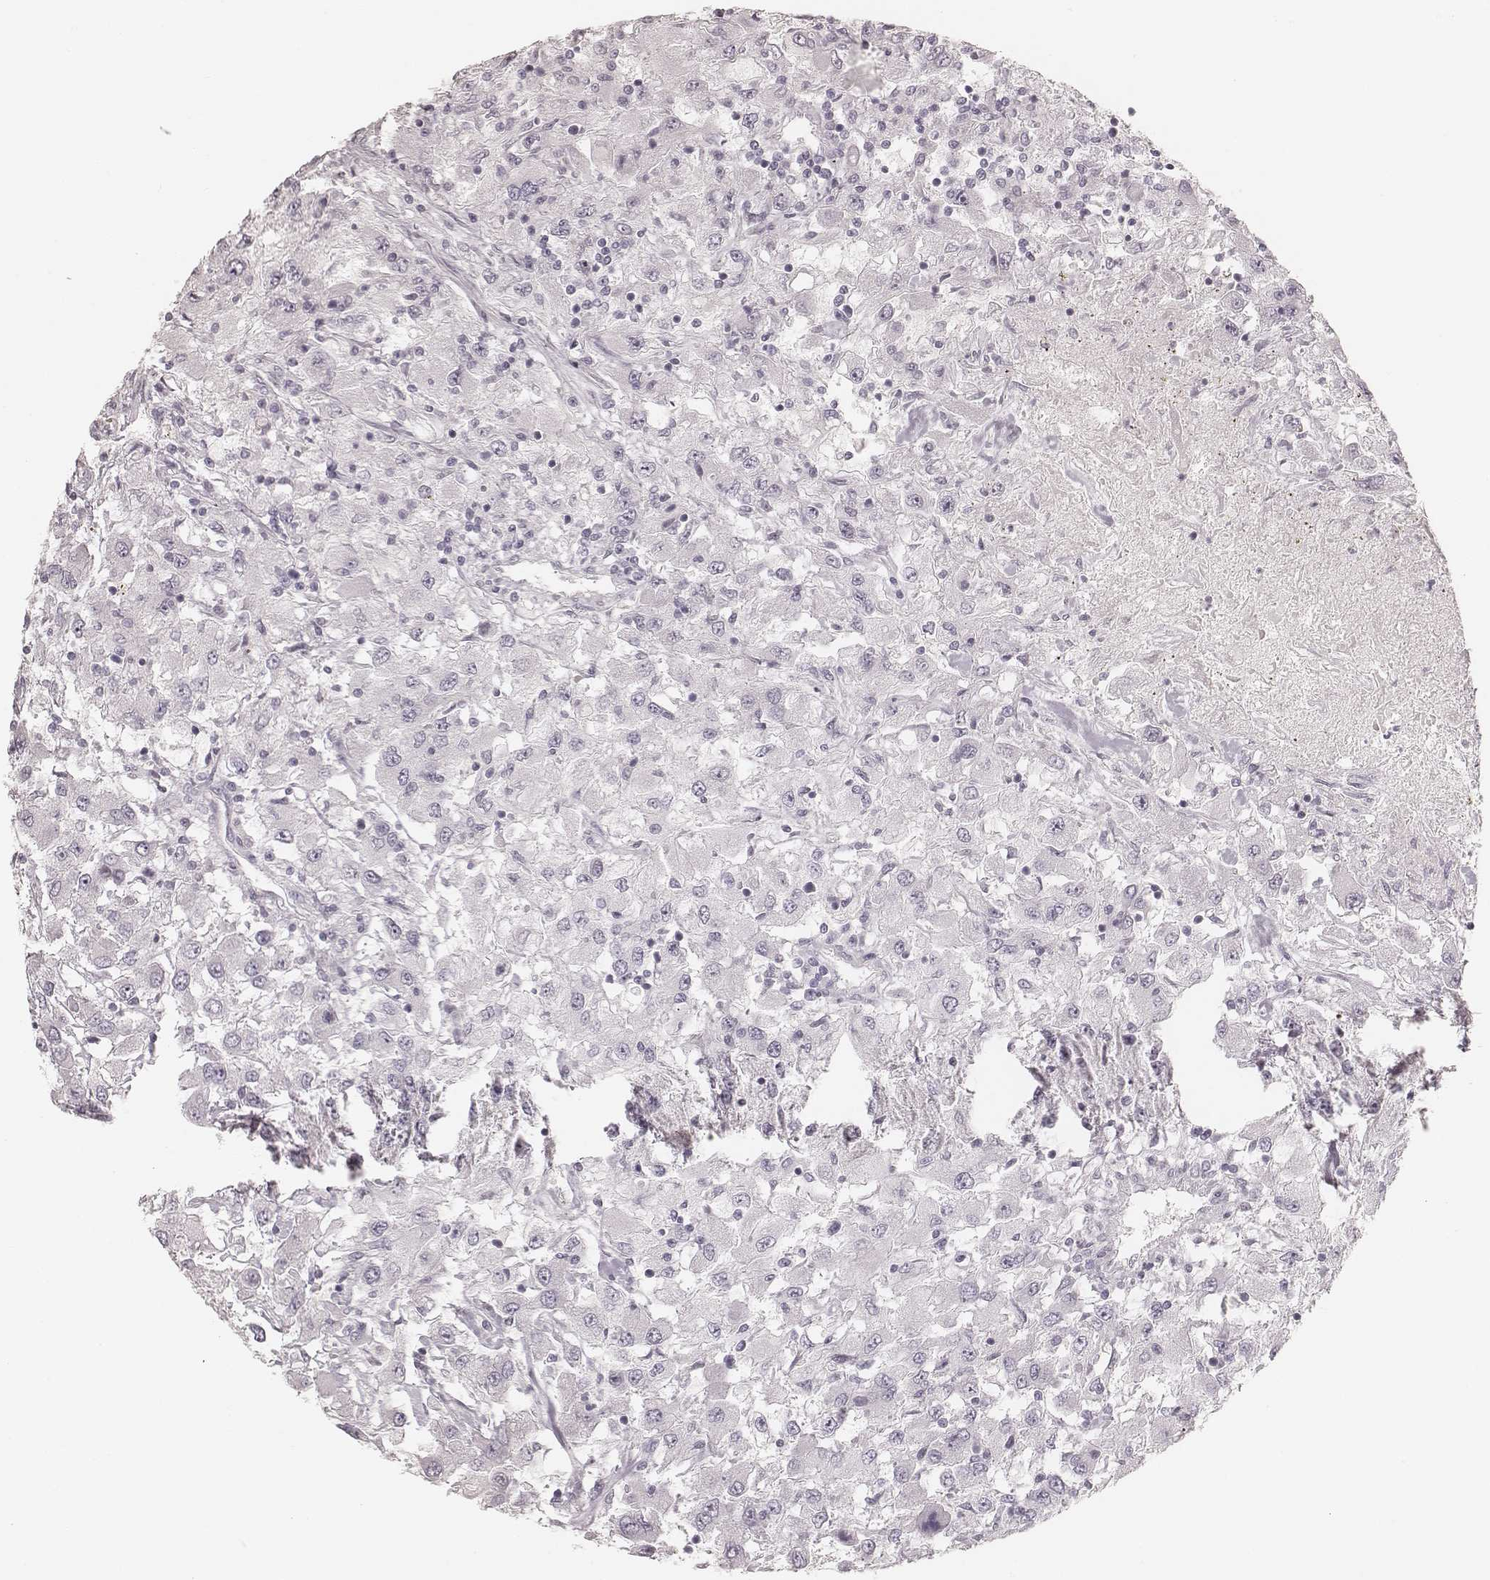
{"staining": {"intensity": "negative", "quantity": "none", "location": "none"}, "tissue": "renal cancer", "cell_type": "Tumor cells", "image_type": "cancer", "snomed": [{"axis": "morphology", "description": "Adenocarcinoma, NOS"}, {"axis": "topography", "description": "Kidney"}], "caption": "IHC micrograph of renal cancer (adenocarcinoma) stained for a protein (brown), which reveals no positivity in tumor cells. (Stains: DAB IHC with hematoxylin counter stain, Microscopy: brightfield microscopy at high magnification).", "gene": "SPATA24", "patient": {"sex": "female", "age": 67}}